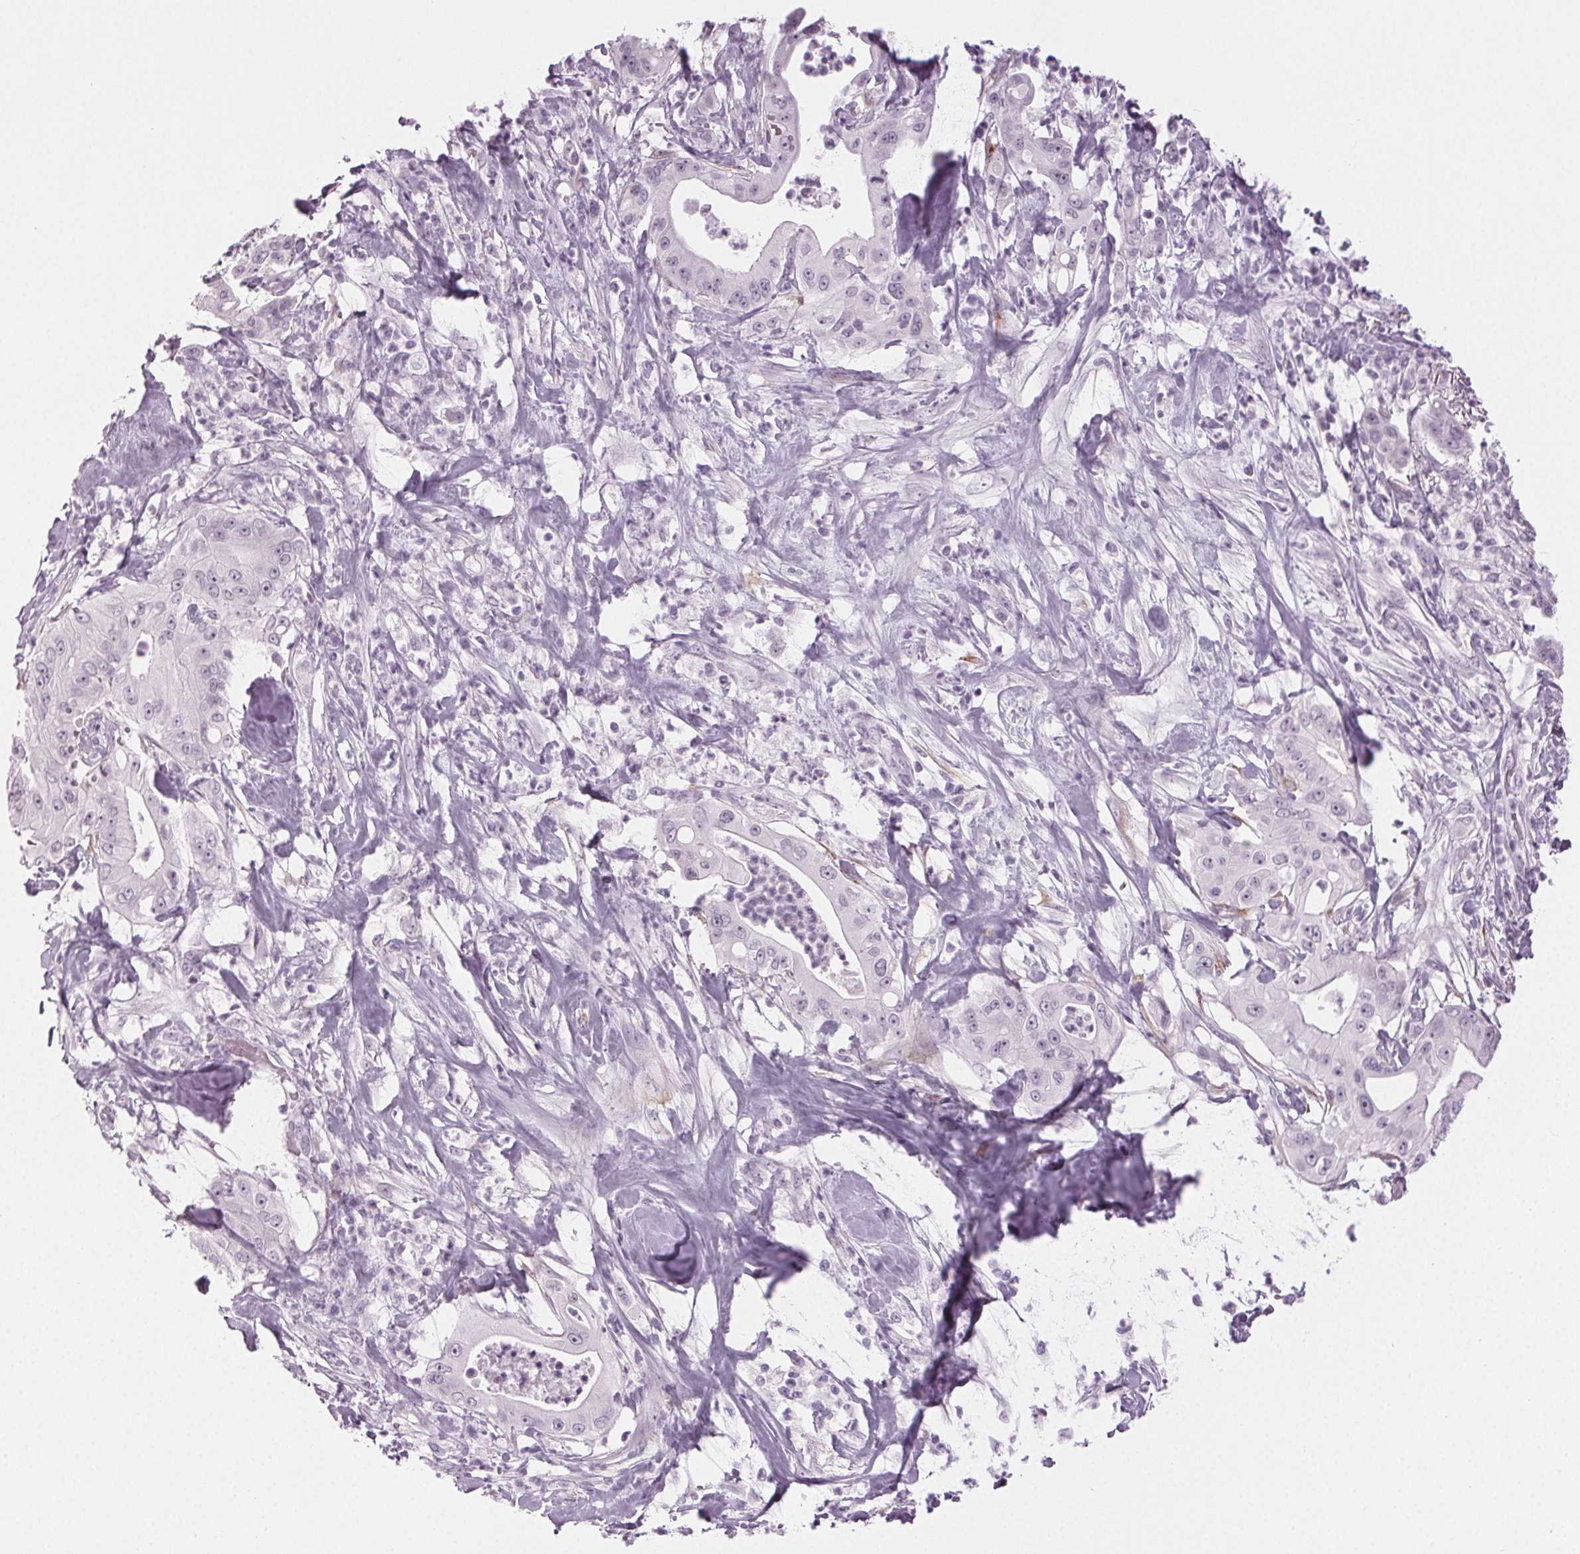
{"staining": {"intensity": "negative", "quantity": "none", "location": "none"}, "tissue": "pancreatic cancer", "cell_type": "Tumor cells", "image_type": "cancer", "snomed": [{"axis": "morphology", "description": "Adenocarcinoma, NOS"}, {"axis": "topography", "description": "Pancreas"}], "caption": "DAB immunohistochemical staining of pancreatic adenocarcinoma shows no significant expression in tumor cells. Nuclei are stained in blue.", "gene": "IGF2BP1", "patient": {"sex": "male", "age": 71}}